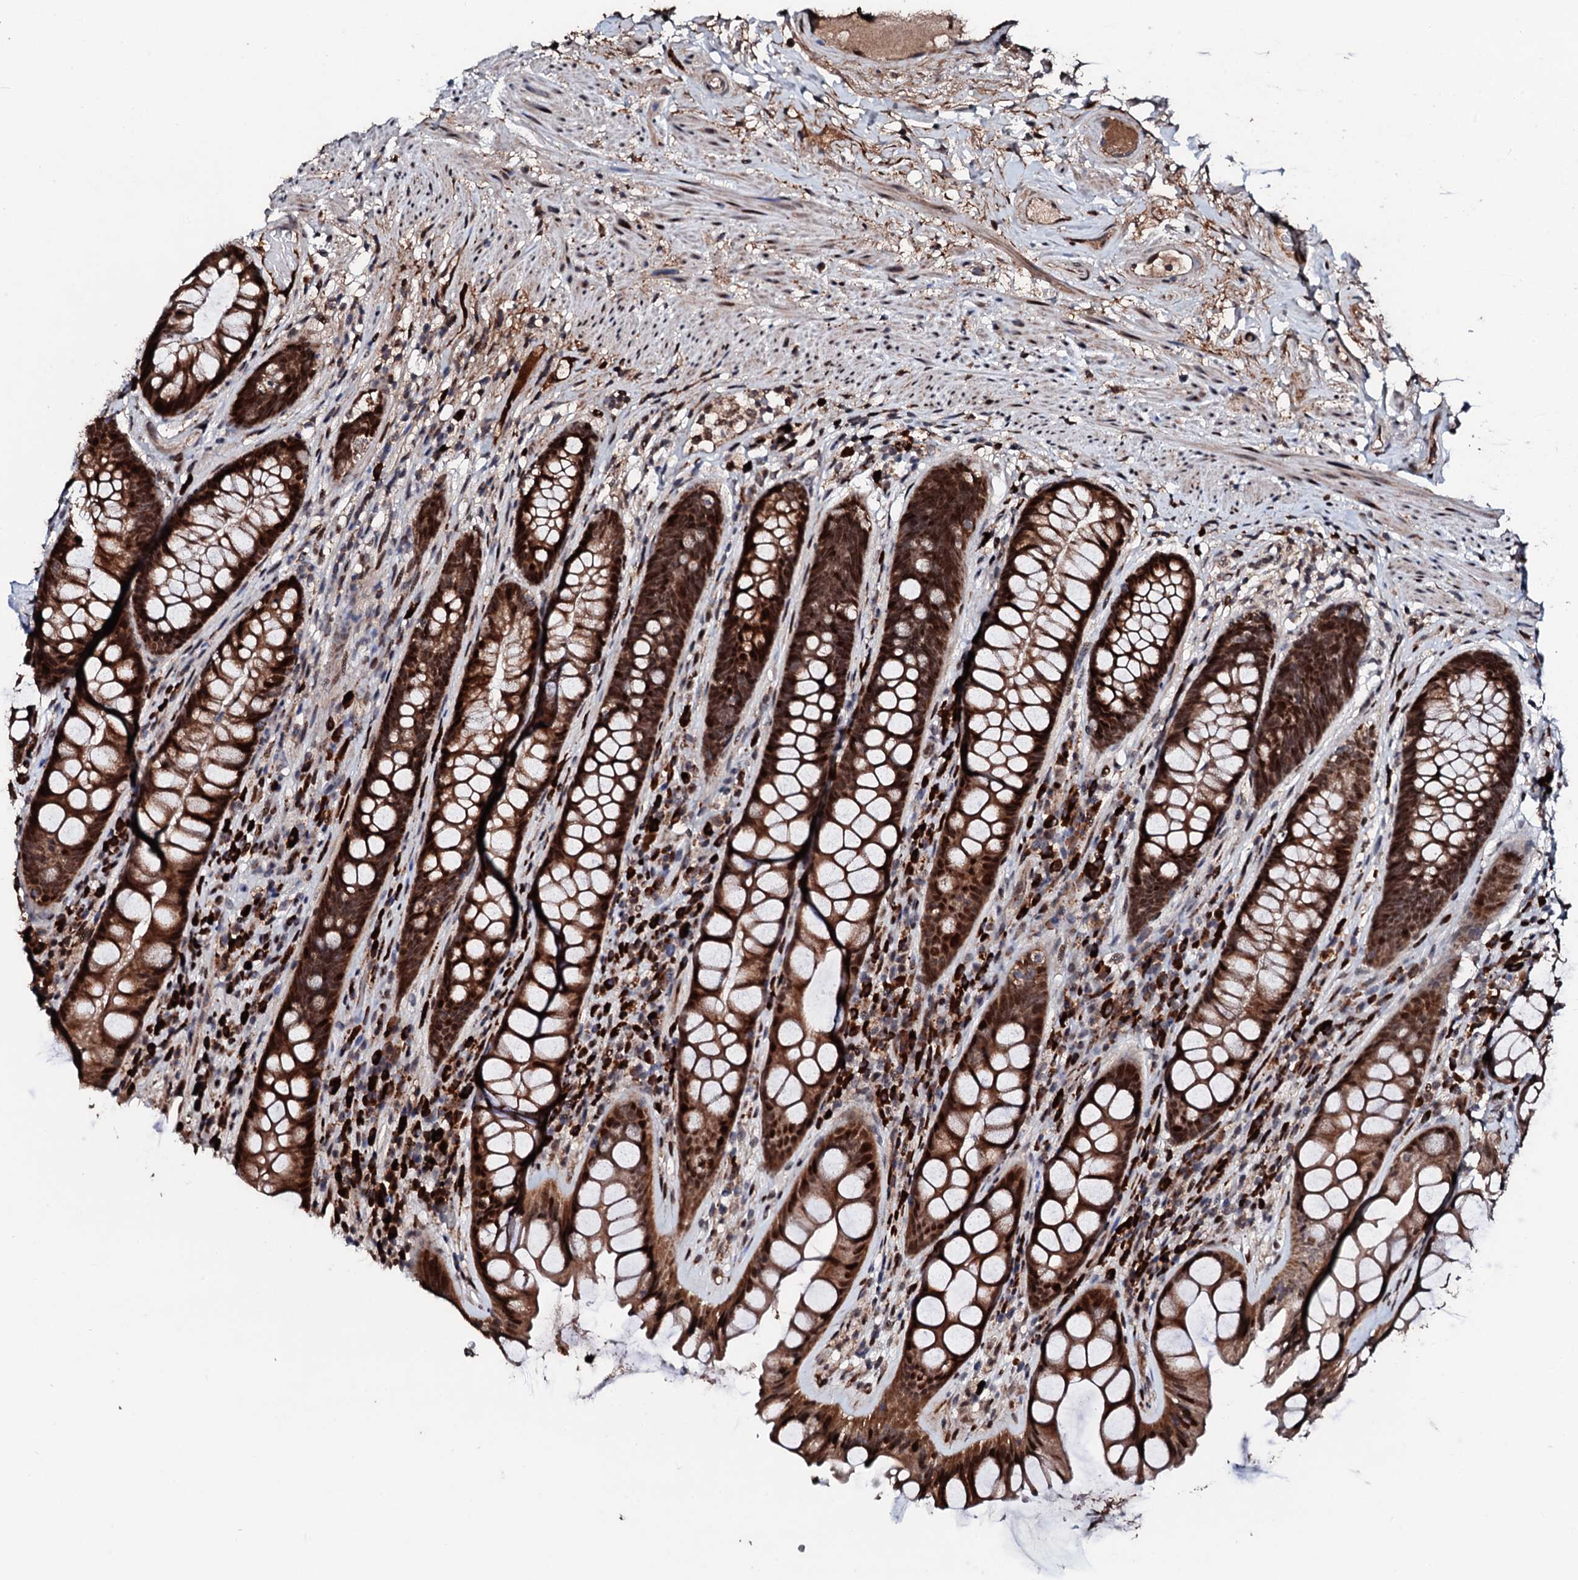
{"staining": {"intensity": "strong", "quantity": ">75%", "location": "cytoplasmic/membranous,nuclear"}, "tissue": "rectum", "cell_type": "Glandular cells", "image_type": "normal", "snomed": [{"axis": "morphology", "description": "Normal tissue, NOS"}, {"axis": "topography", "description": "Rectum"}], "caption": "Immunohistochemistry (IHC) of benign human rectum displays high levels of strong cytoplasmic/membranous,nuclear positivity in approximately >75% of glandular cells. The staining was performed using DAB to visualize the protein expression in brown, while the nuclei were stained in blue with hematoxylin (Magnification: 20x).", "gene": "KIF18A", "patient": {"sex": "male", "age": 74}}